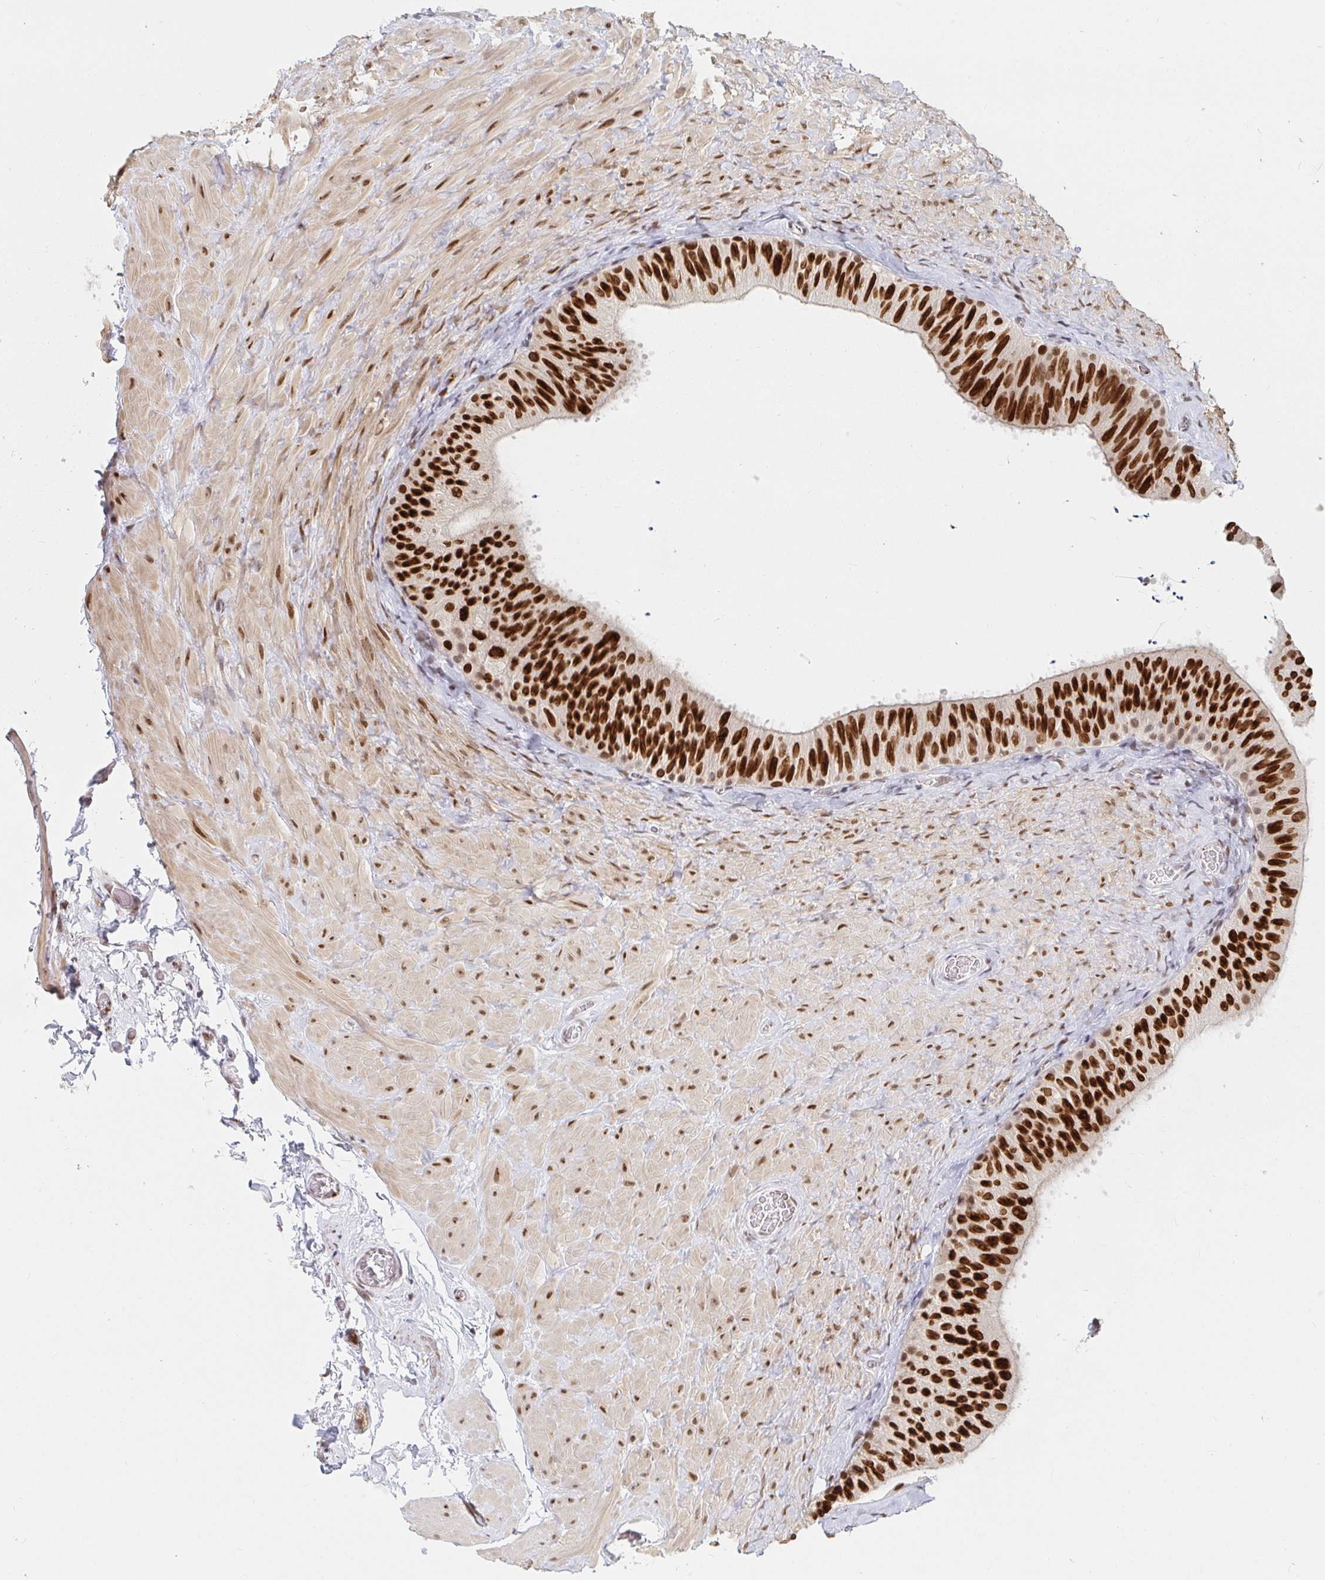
{"staining": {"intensity": "strong", "quantity": ">75%", "location": "nuclear"}, "tissue": "epididymis", "cell_type": "Glandular cells", "image_type": "normal", "snomed": [{"axis": "morphology", "description": "Normal tissue, NOS"}, {"axis": "topography", "description": "Epididymis, spermatic cord, NOS"}, {"axis": "topography", "description": "Epididymis"}], "caption": "An IHC micrograph of unremarkable tissue is shown. Protein staining in brown highlights strong nuclear positivity in epididymis within glandular cells. (DAB (3,3'-diaminobenzidine) IHC, brown staining for protein, blue staining for nuclei).", "gene": "CHD2", "patient": {"sex": "male", "age": 31}}